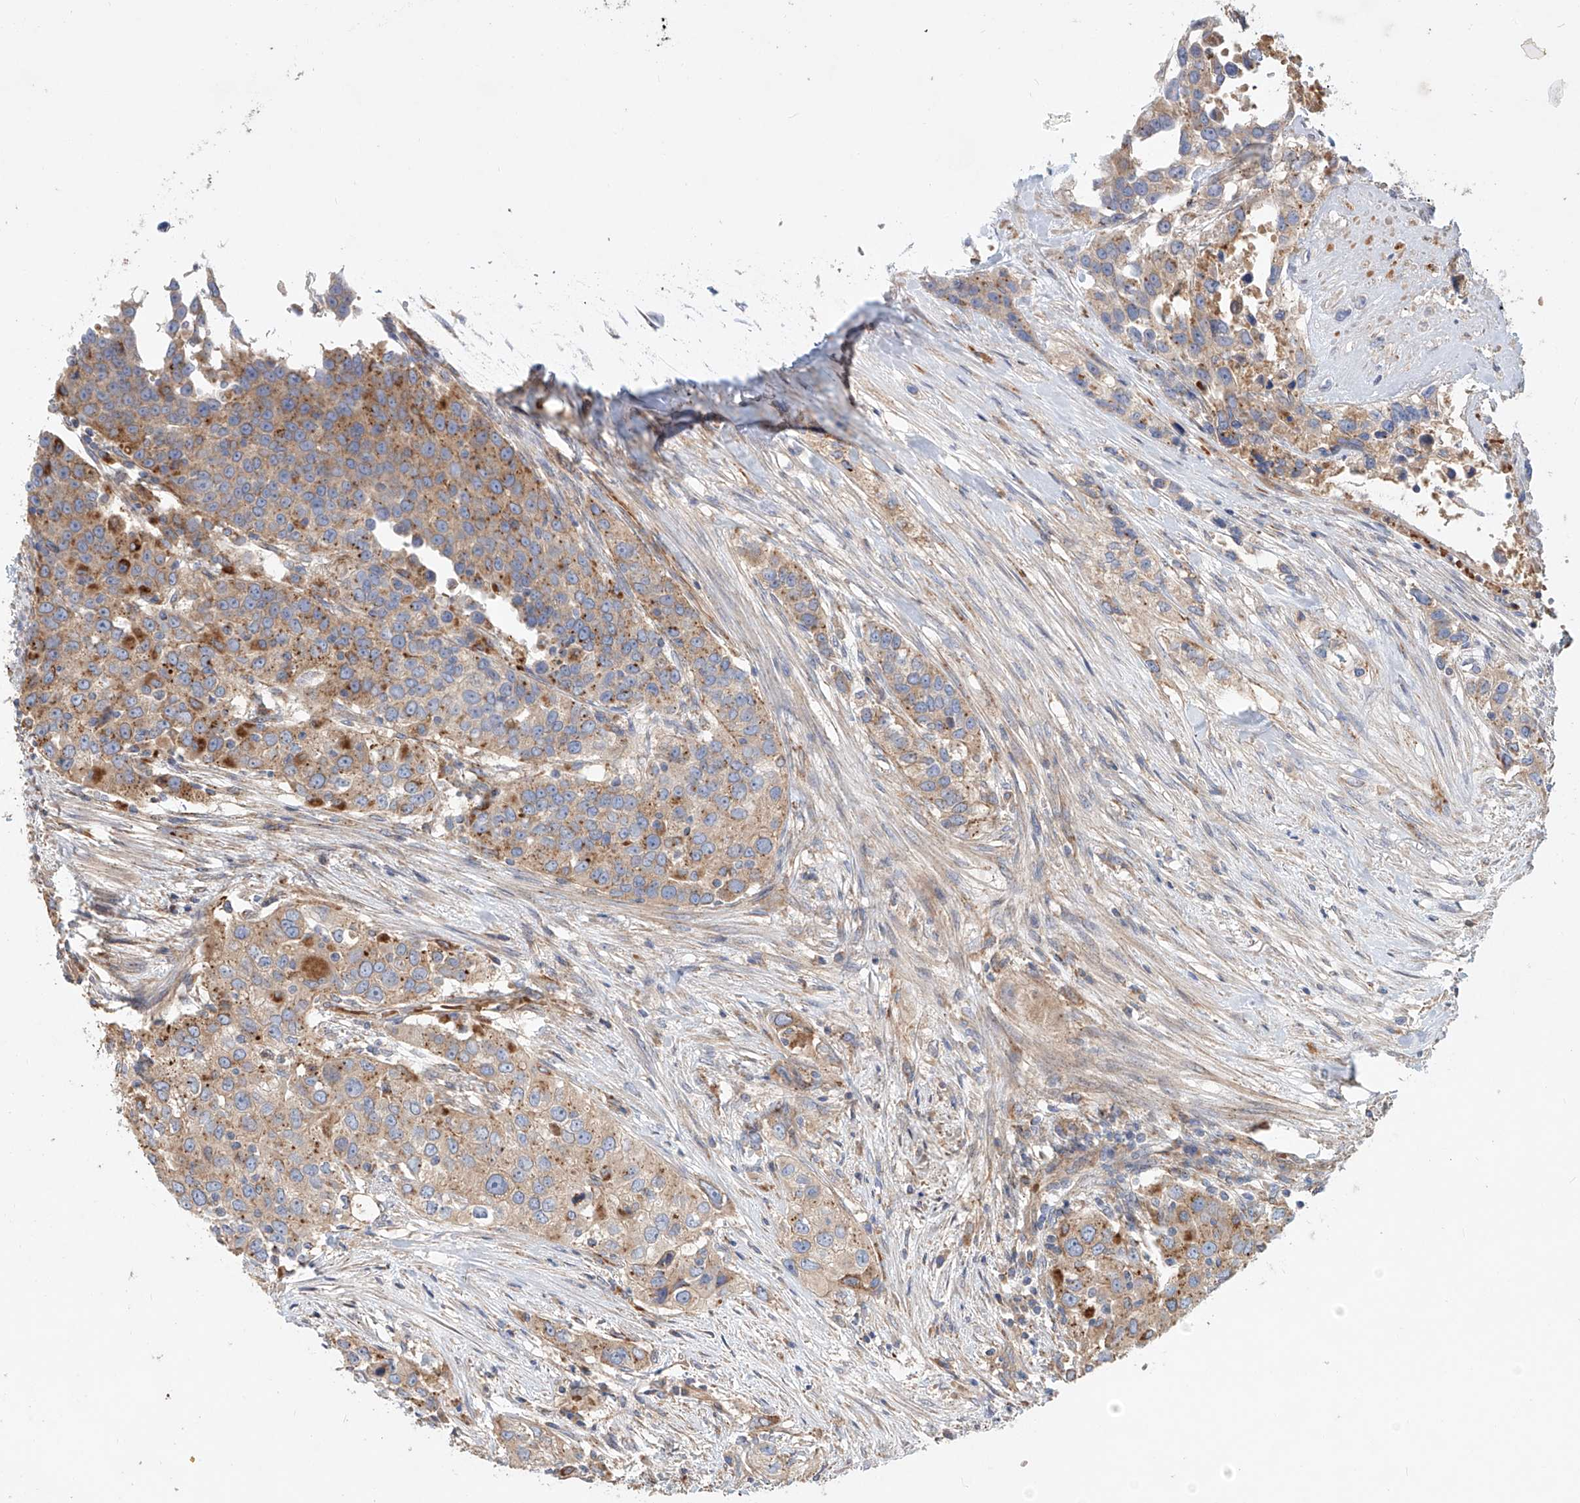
{"staining": {"intensity": "moderate", "quantity": "<25%", "location": "cytoplasmic/membranous"}, "tissue": "urothelial cancer", "cell_type": "Tumor cells", "image_type": "cancer", "snomed": [{"axis": "morphology", "description": "Urothelial carcinoma, High grade"}, {"axis": "topography", "description": "Urinary bladder"}], "caption": "High-magnification brightfield microscopy of urothelial cancer stained with DAB (3,3'-diaminobenzidine) (brown) and counterstained with hematoxylin (blue). tumor cells exhibit moderate cytoplasmic/membranous positivity is appreciated in approximately<25% of cells.", "gene": "HGSNAT", "patient": {"sex": "female", "age": 80}}